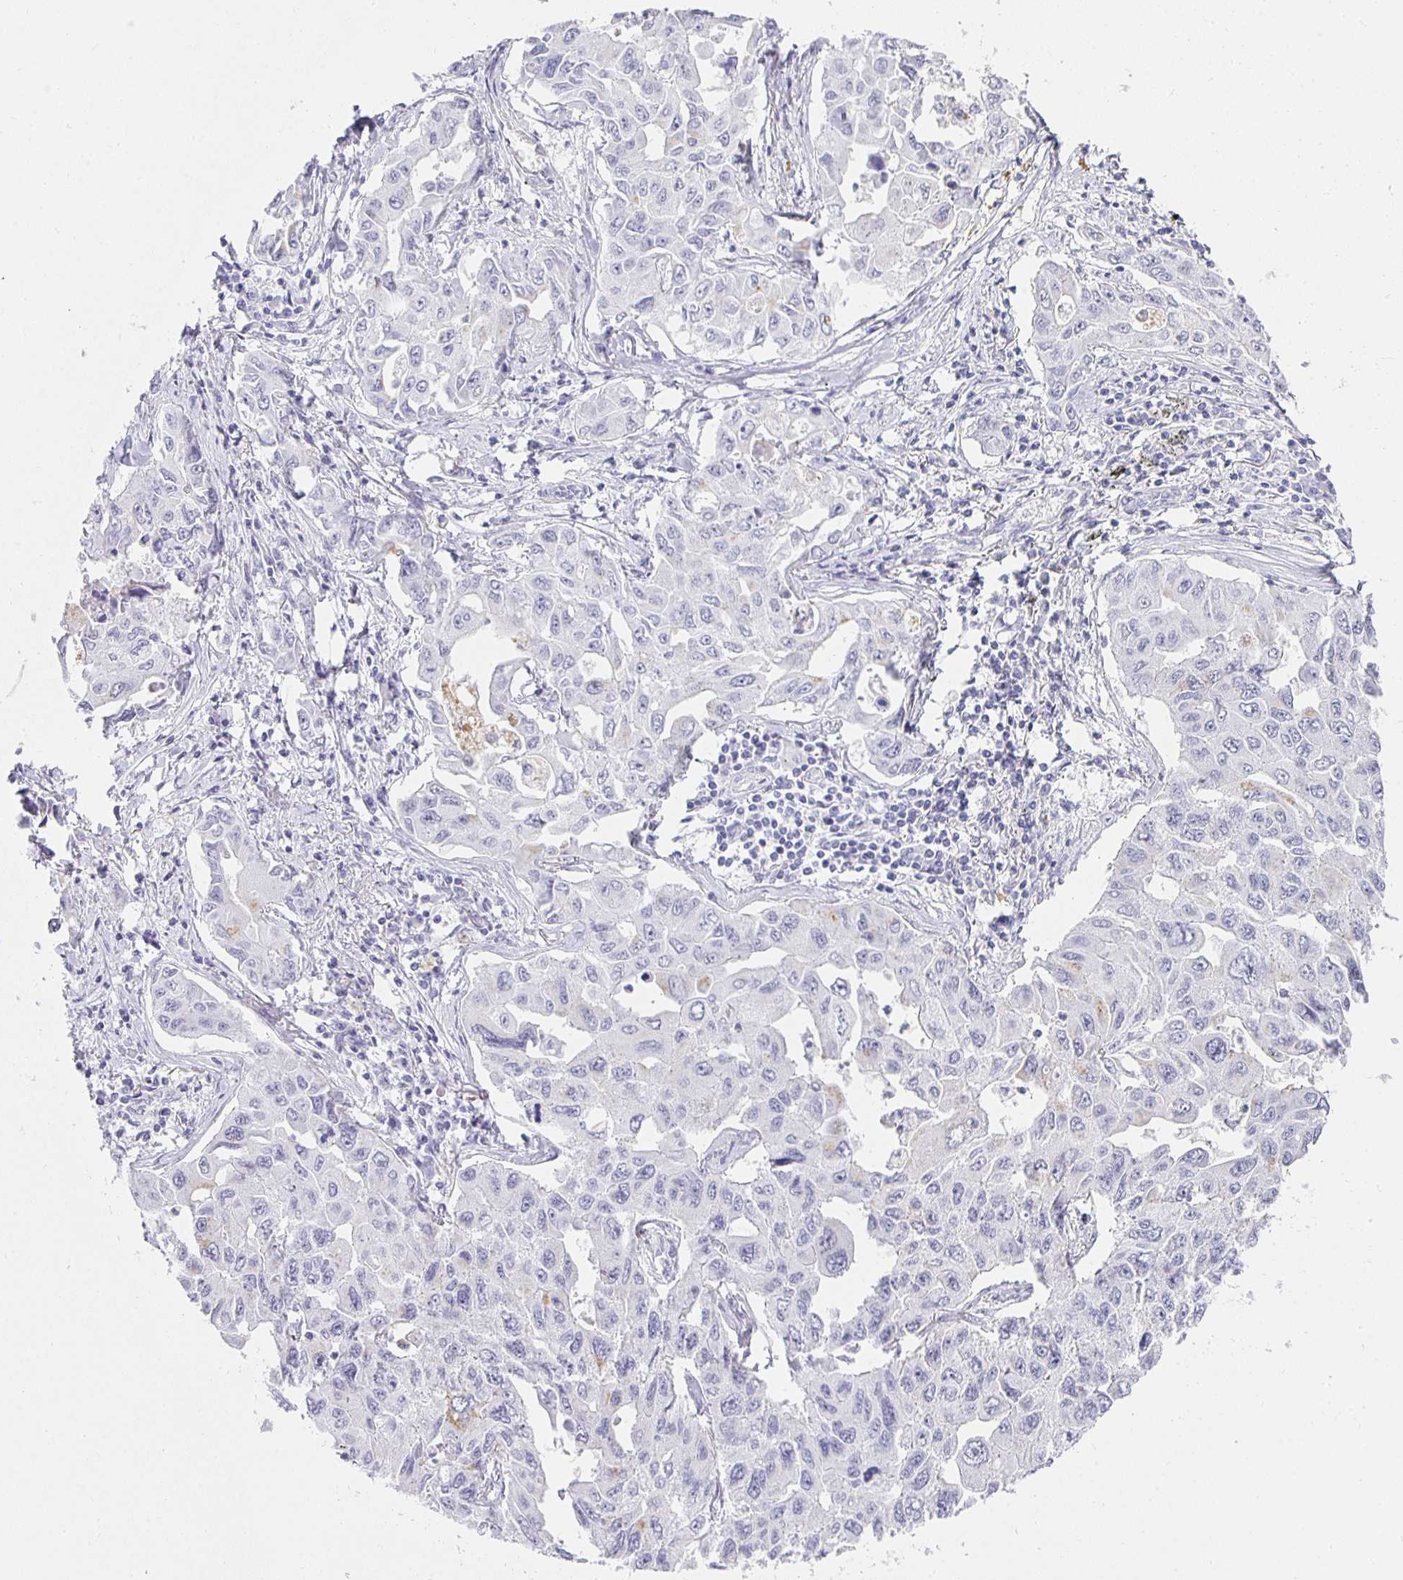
{"staining": {"intensity": "negative", "quantity": "none", "location": "none"}, "tissue": "lung cancer", "cell_type": "Tumor cells", "image_type": "cancer", "snomed": [{"axis": "morphology", "description": "Adenocarcinoma, NOS"}, {"axis": "topography", "description": "Lung"}], "caption": "Tumor cells are negative for protein expression in human lung cancer. (DAB immunohistochemistry (IHC) visualized using brightfield microscopy, high magnification).", "gene": "TPSD1", "patient": {"sex": "male", "age": 64}}